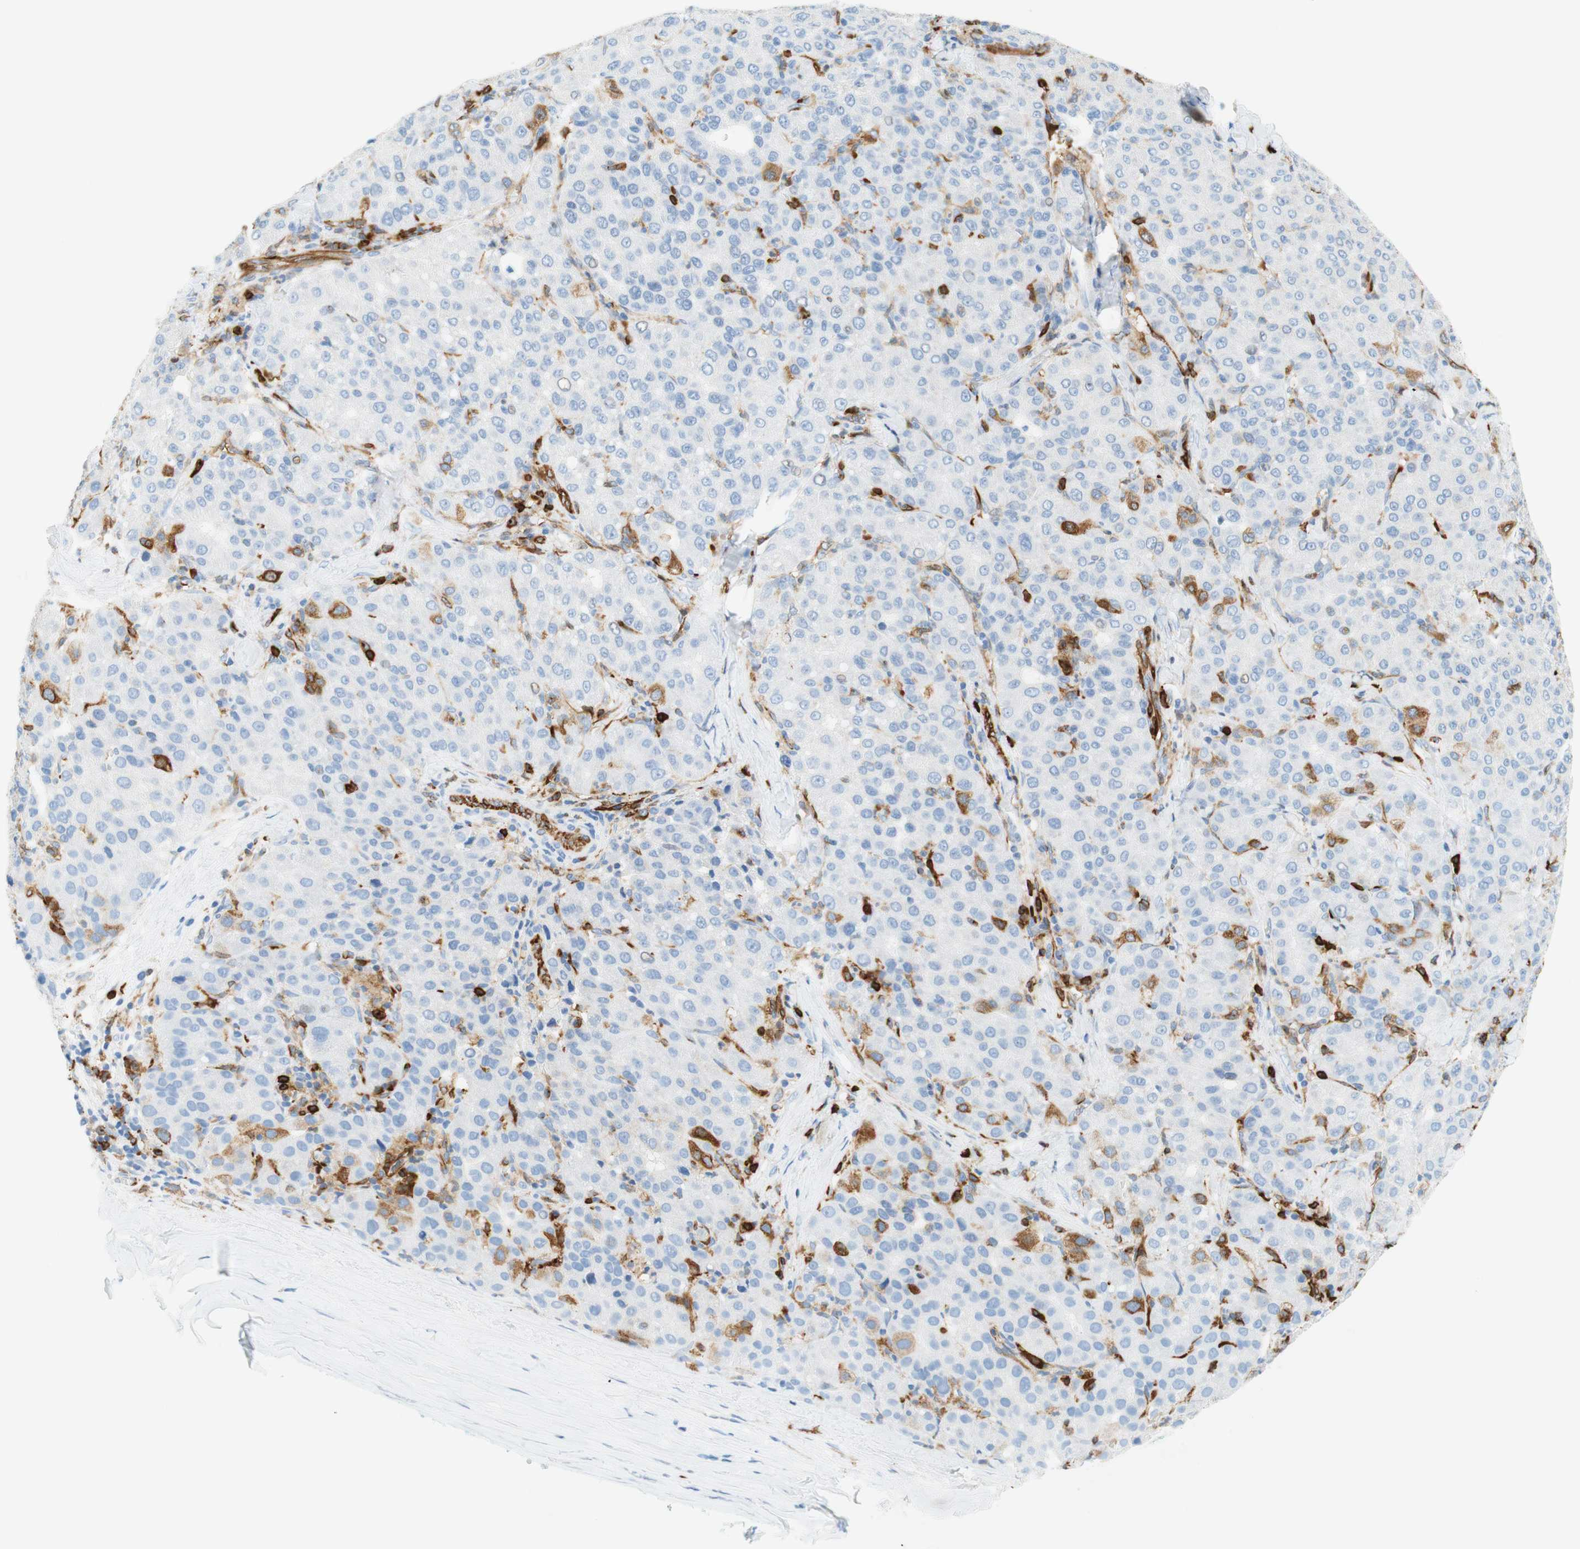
{"staining": {"intensity": "moderate", "quantity": "<25%", "location": "cytoplasmic/membranous"}, "tissue": "liver cancer", "cell_type": "Tumor cells", "image_type": "cancer", "snomed": [{"axis": "morphology", "description": "Carcinoma, Hepatocellular, NOS"}, {"axis": "topography", "description": "Liver"}], "caption": "Immunohistochemical staining of human liver cancer demonstrates low levels of moderate cytoplasmic/membranous protein staining in approximately <25% of tumor cells. (Stains: DAB in brown, nuclei in blue, Microscopy: brightfield microscopy at high magnification).", "gene": "STMN1", "patient": {"sex": "male", "age": 65}}